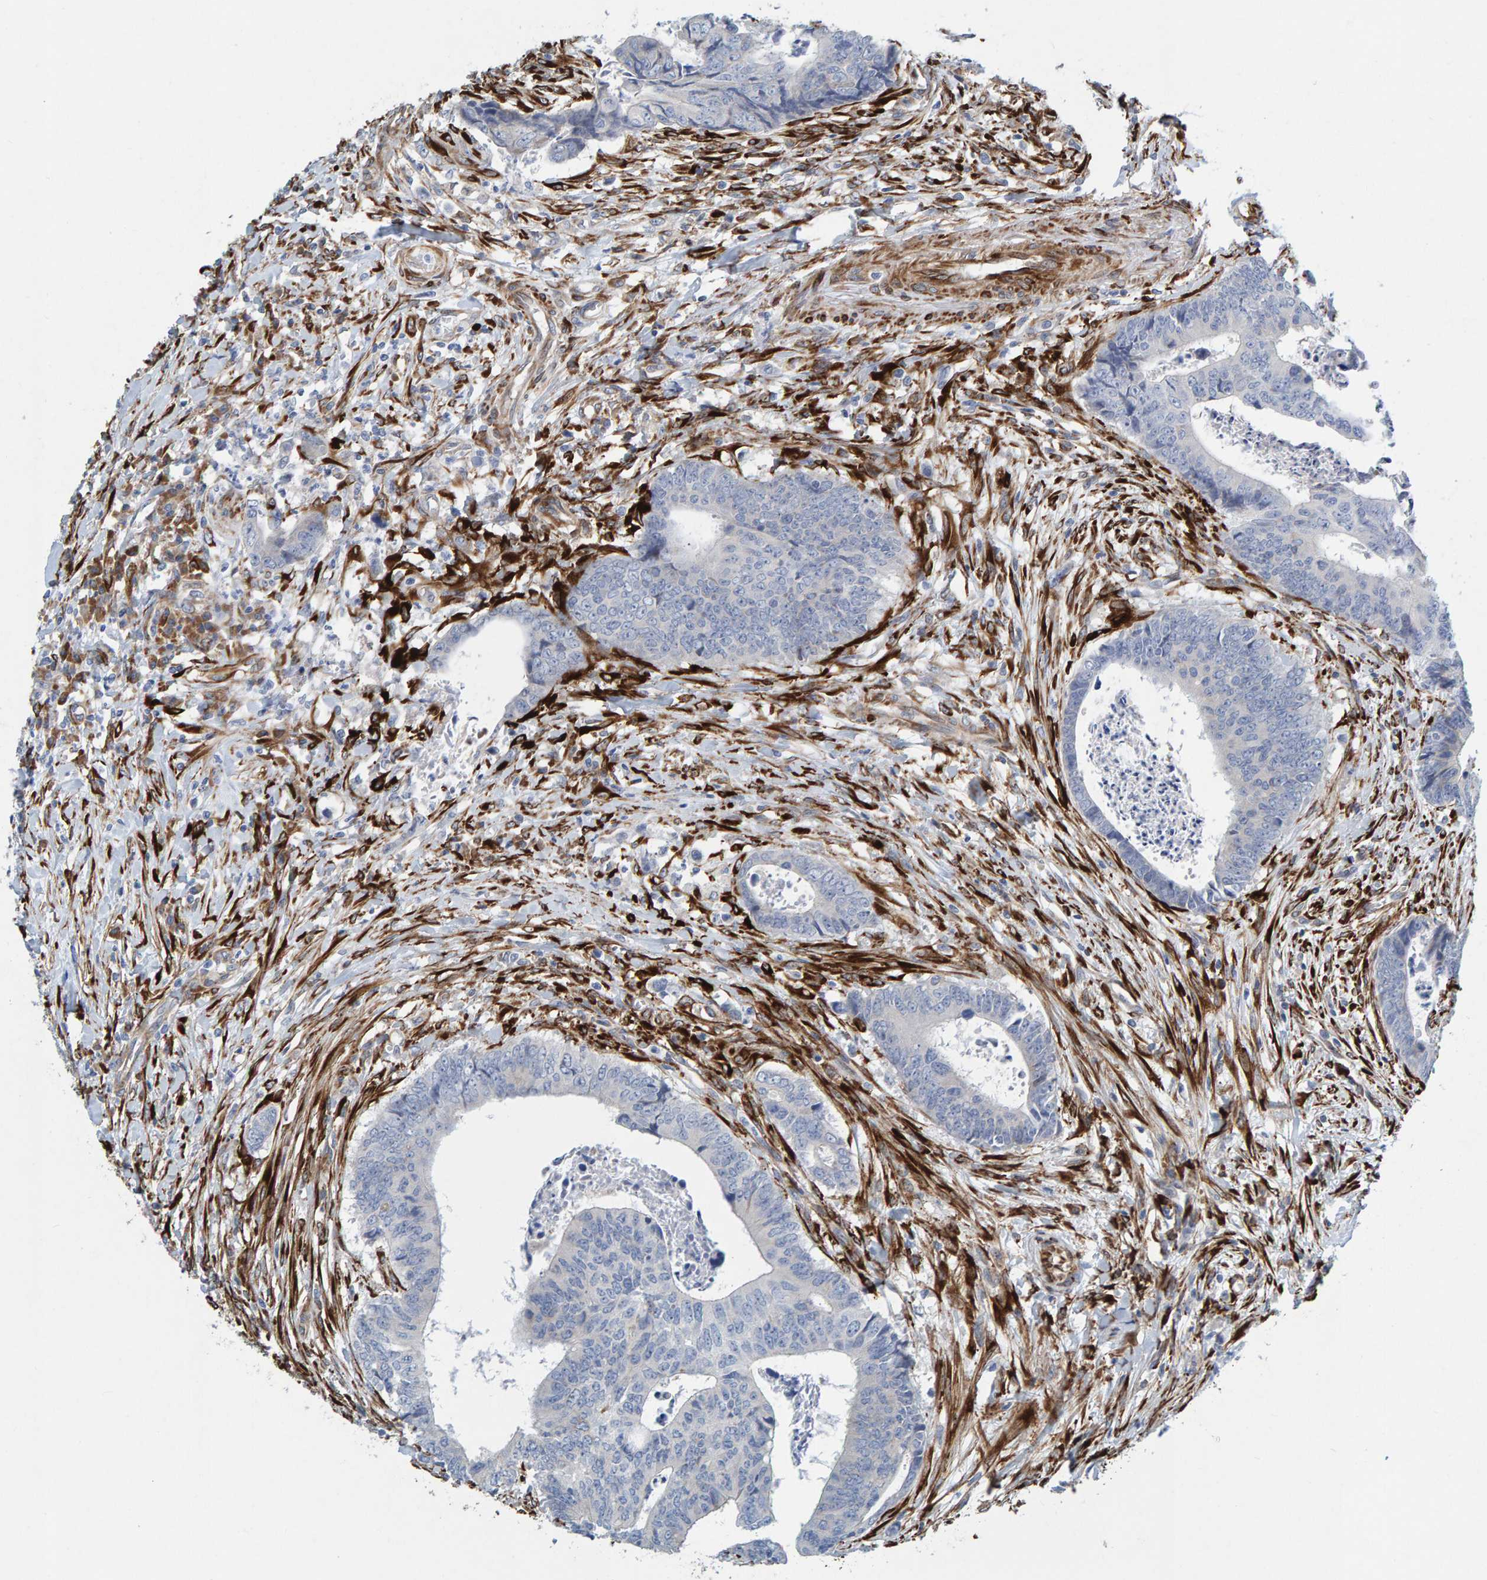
{"staining": {"intensity": "negative", "quantity": "none", "location": "none"}, "tissue": "colorectal cancer", "cell_type": "Tumor cells", "image_type": "cancer", "snomed": [{"axis": "morphology", "description": "Adenocarcinoma, NOS"}, {"axis": "topography", "description": "Rectum"}], "caption": "Colorectal adenocarcinoma was stained to show a protein in brown. There is no significant staining in tumor cells.", "gene": "MMP16", "patient": {"sex": "male", "age": 84}}